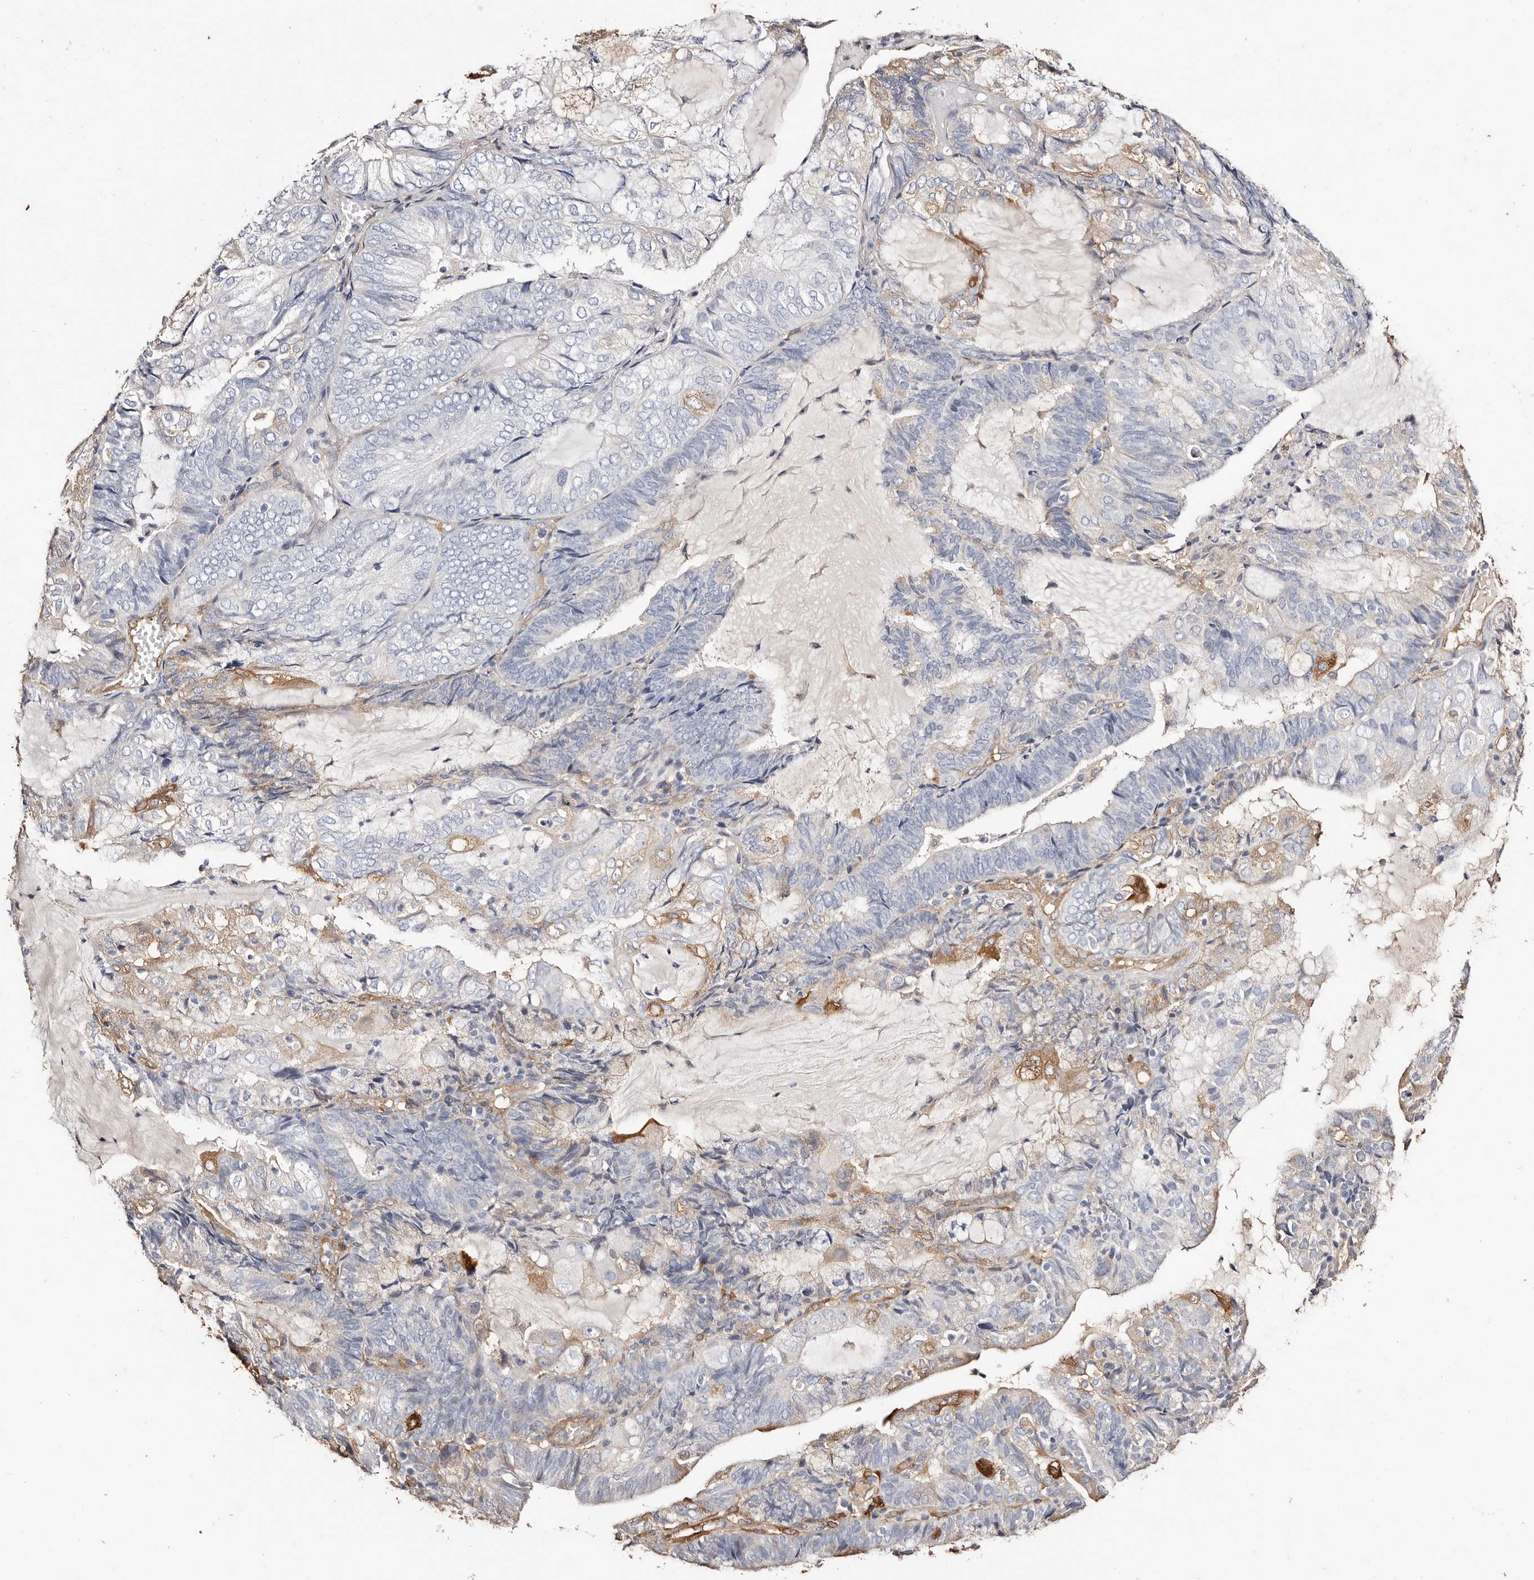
{"staining": {"intensity": "negative", "quantity": "none", "location": "none"}, "tissue": "endometrial cancer", "cell_type": "Tumor cells", "image_type": "cancer", "snomed": [{"axis": "morphology", "description": "Adenocarcinoma, NOS"}, {"axis": "topography", "description": "Endometrium"}], "caption": "IHC micrograph of neoplastic tissue: human endometrial cancer stained with DAB (3,3'-diaminobenzidine) demonstrates no significant protein positivity in tumor cells.", "gene": "TGM2", "patient": {"sex": "female", "age": 81}}